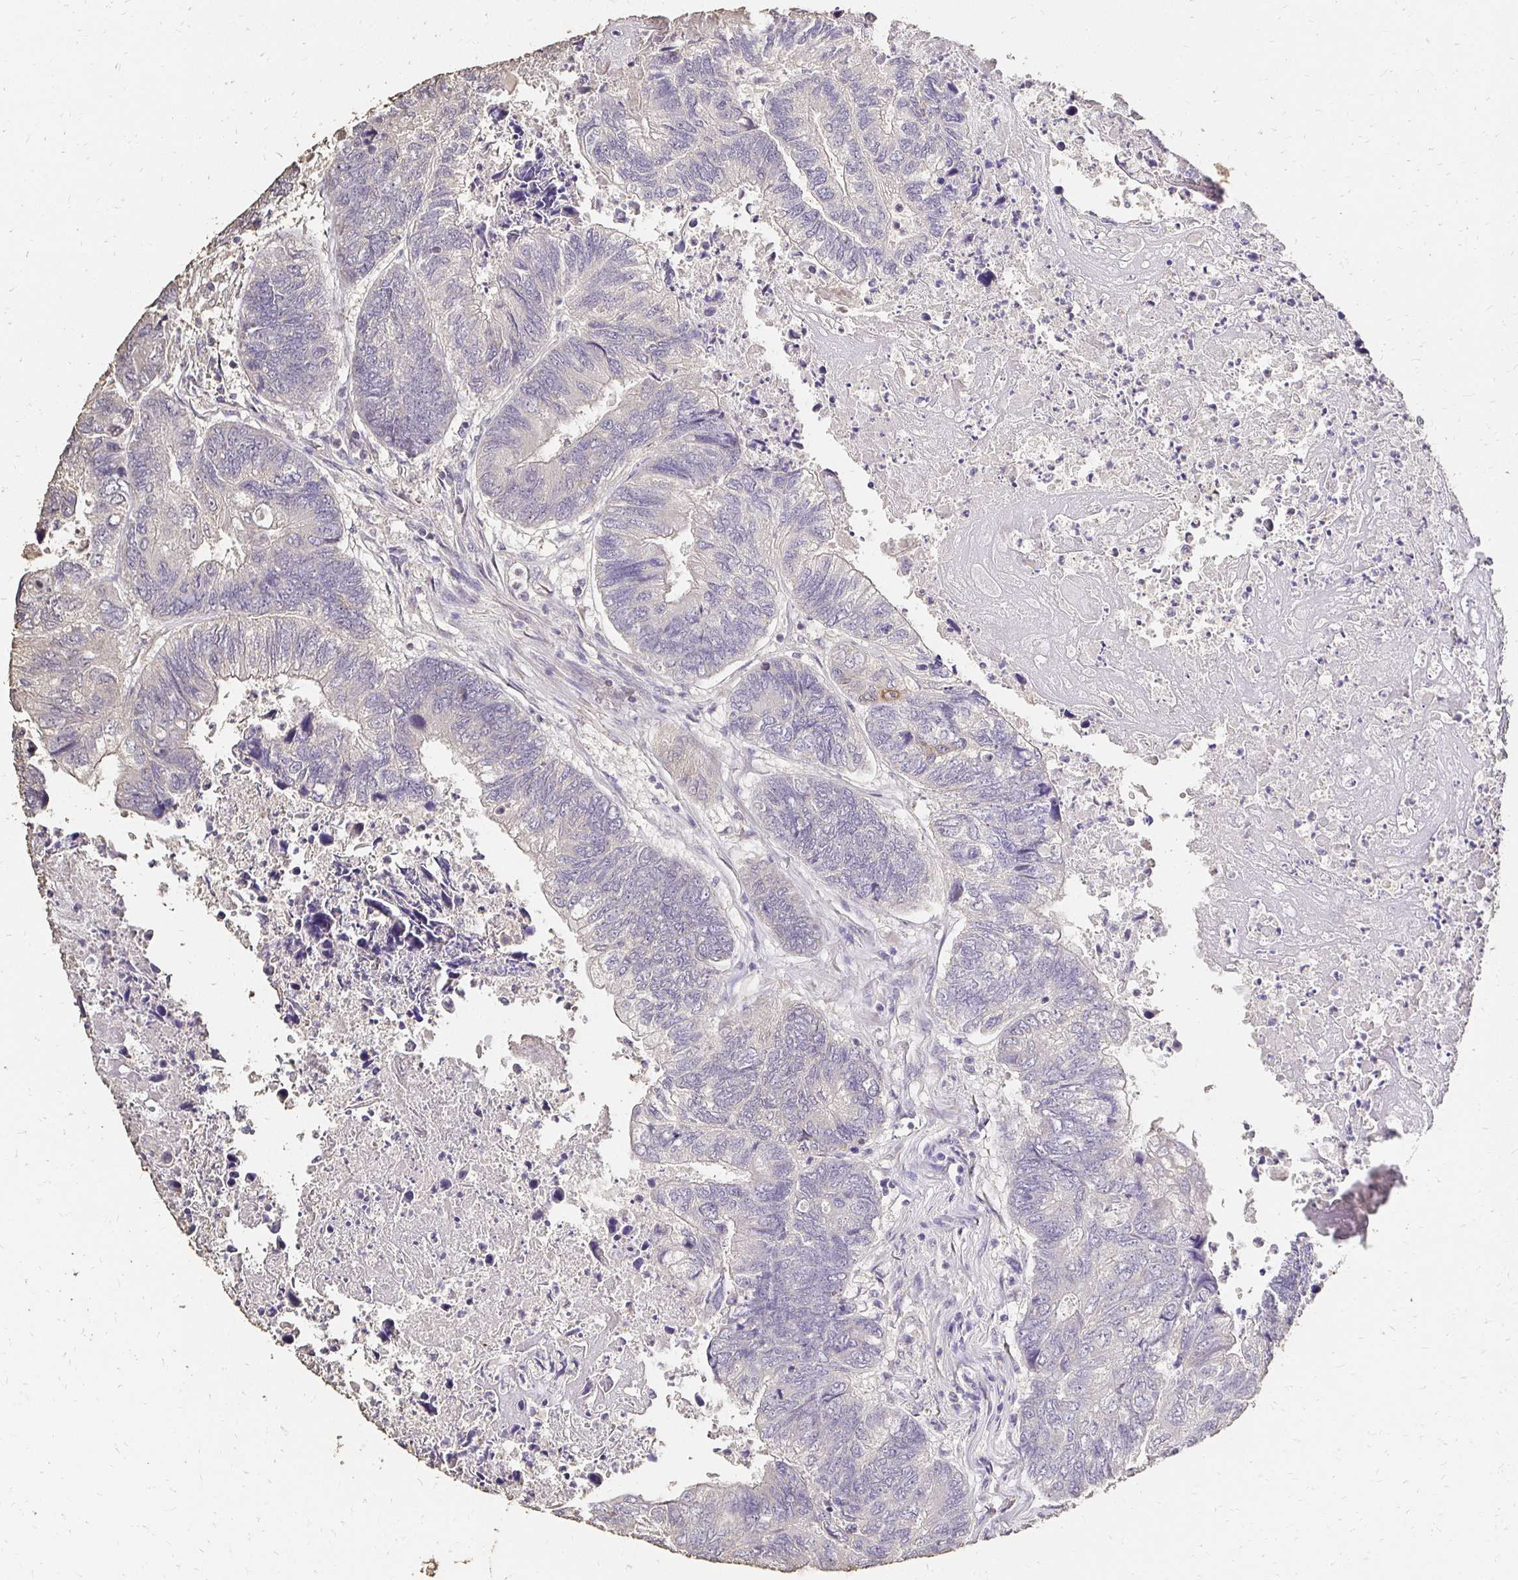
{"staining": {"intensity": "negative", "quantity": "none", "location": "none"}, "tissue": "colorectal cancer", "cell_type": "Tumor cells", "image_type": "cancer", "snomed": [{"axis": "morphology", "description": "Adenocarcinoma, NOS"}, {"axis": "topography", "description": "Colon"}], "caption": "This image is of colorectal cancer (adenocarcinoma) stained with immunohistochemistry to label a protein in brown with the nuclei are counter-stained blue. There is no staining in tumor cells. (IHC, brightfield microscopy, high magnification).", "gene": "UGT1A6", "patient": {"sex": "female", "age": 67}}